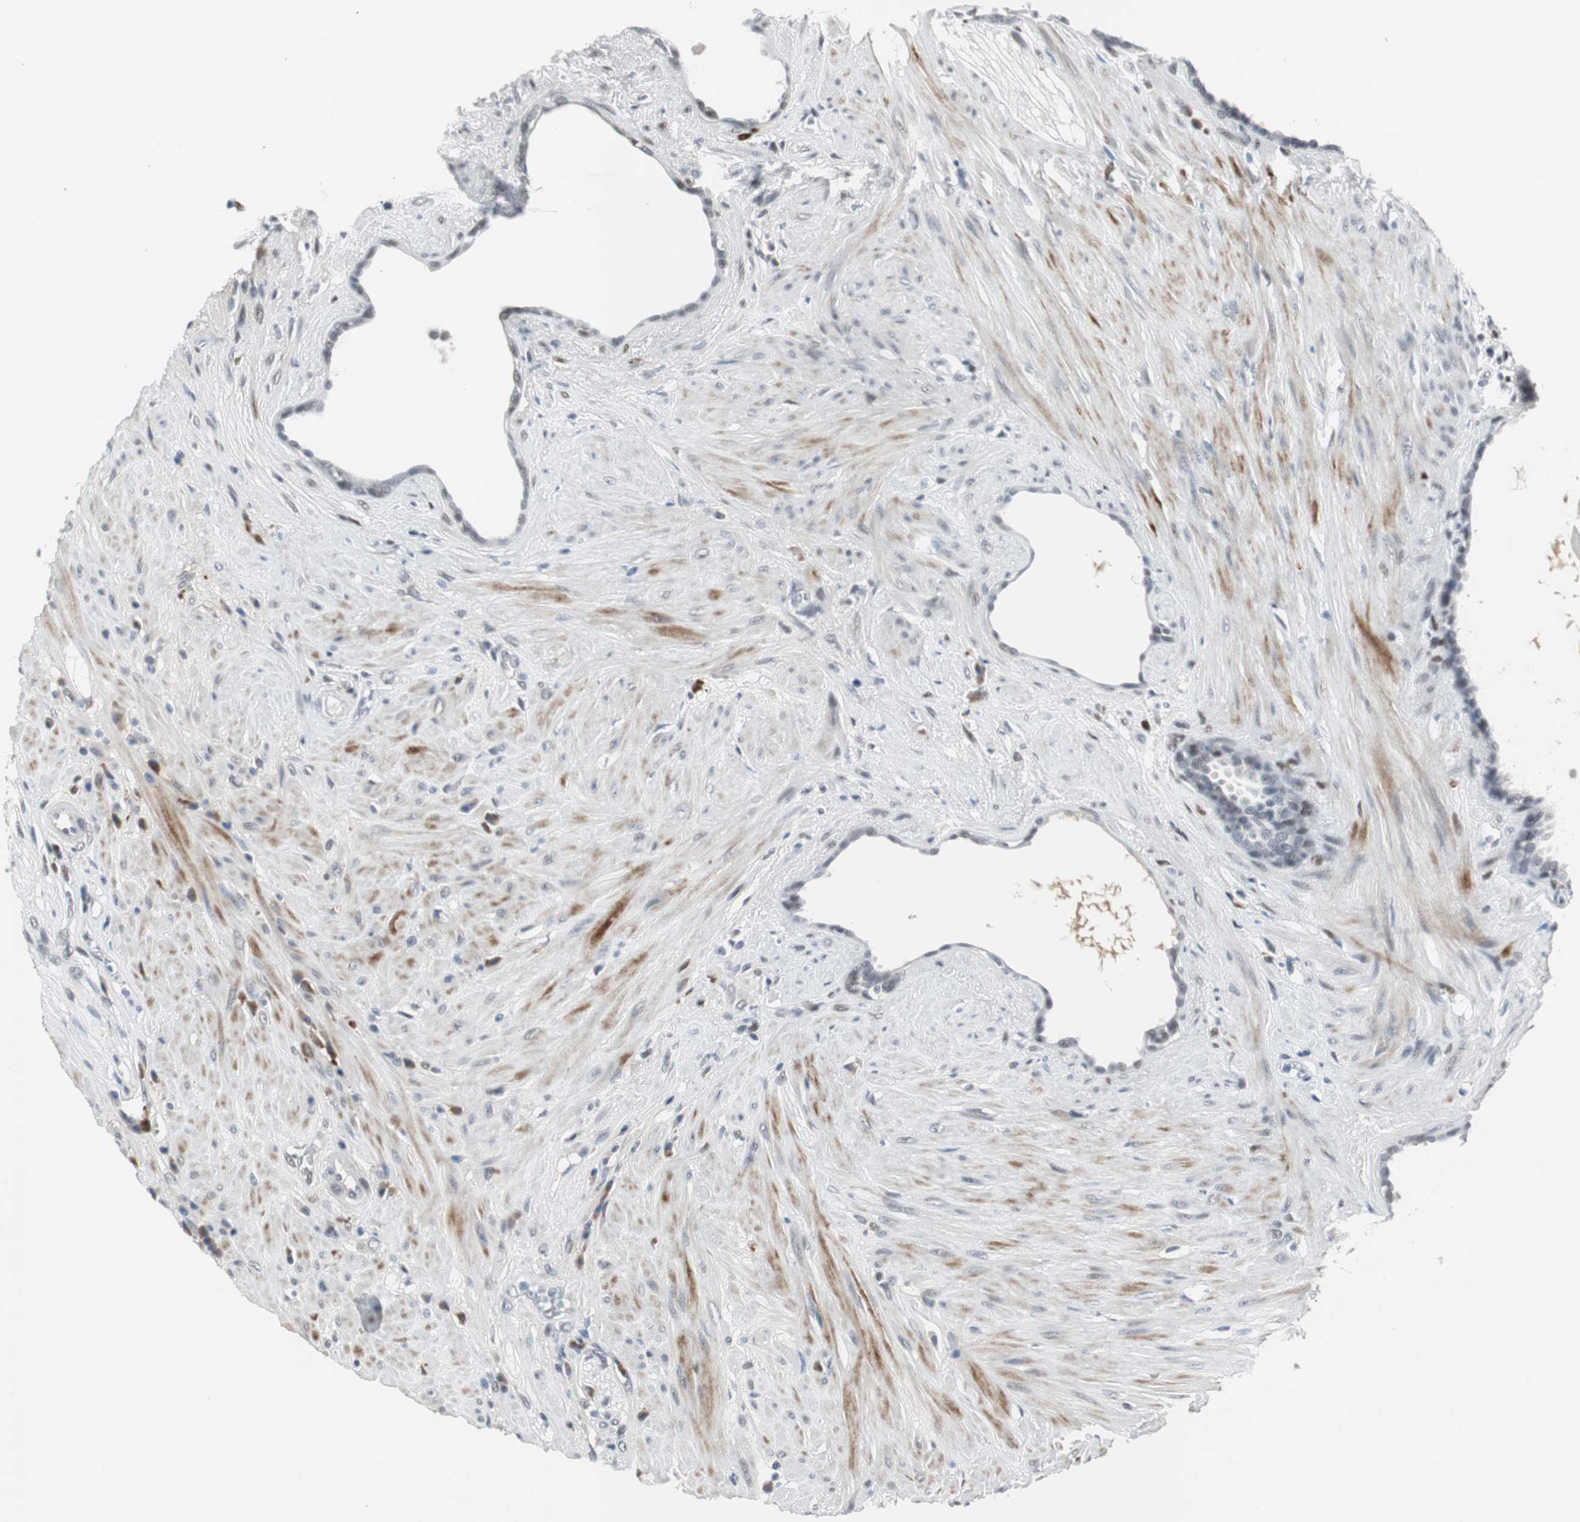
{"staining": {"intensity": "weak", "quantity": "<25%", "location": "nuclear"}, "tissue": "seminal vesicle", "cell_type": "Glandular cells", "image_type": "normal", "snomed": [{"axis": "morphology", "description": "Normal tissue, NOS"}, {"axis": "topography", "description": "Seminal veicle"}], "caption": "This is a image of immunohistochemistry (IHC) staining of normal seminal vesicle, which shows no expression in glandular cells. (DAB (3,3'-diaminobenzidine) immunohistochemistry visualized using brightfield microscopy, high magnification).", "gene": "ELK1", "patient": {"sex": "male", "age": 61}}